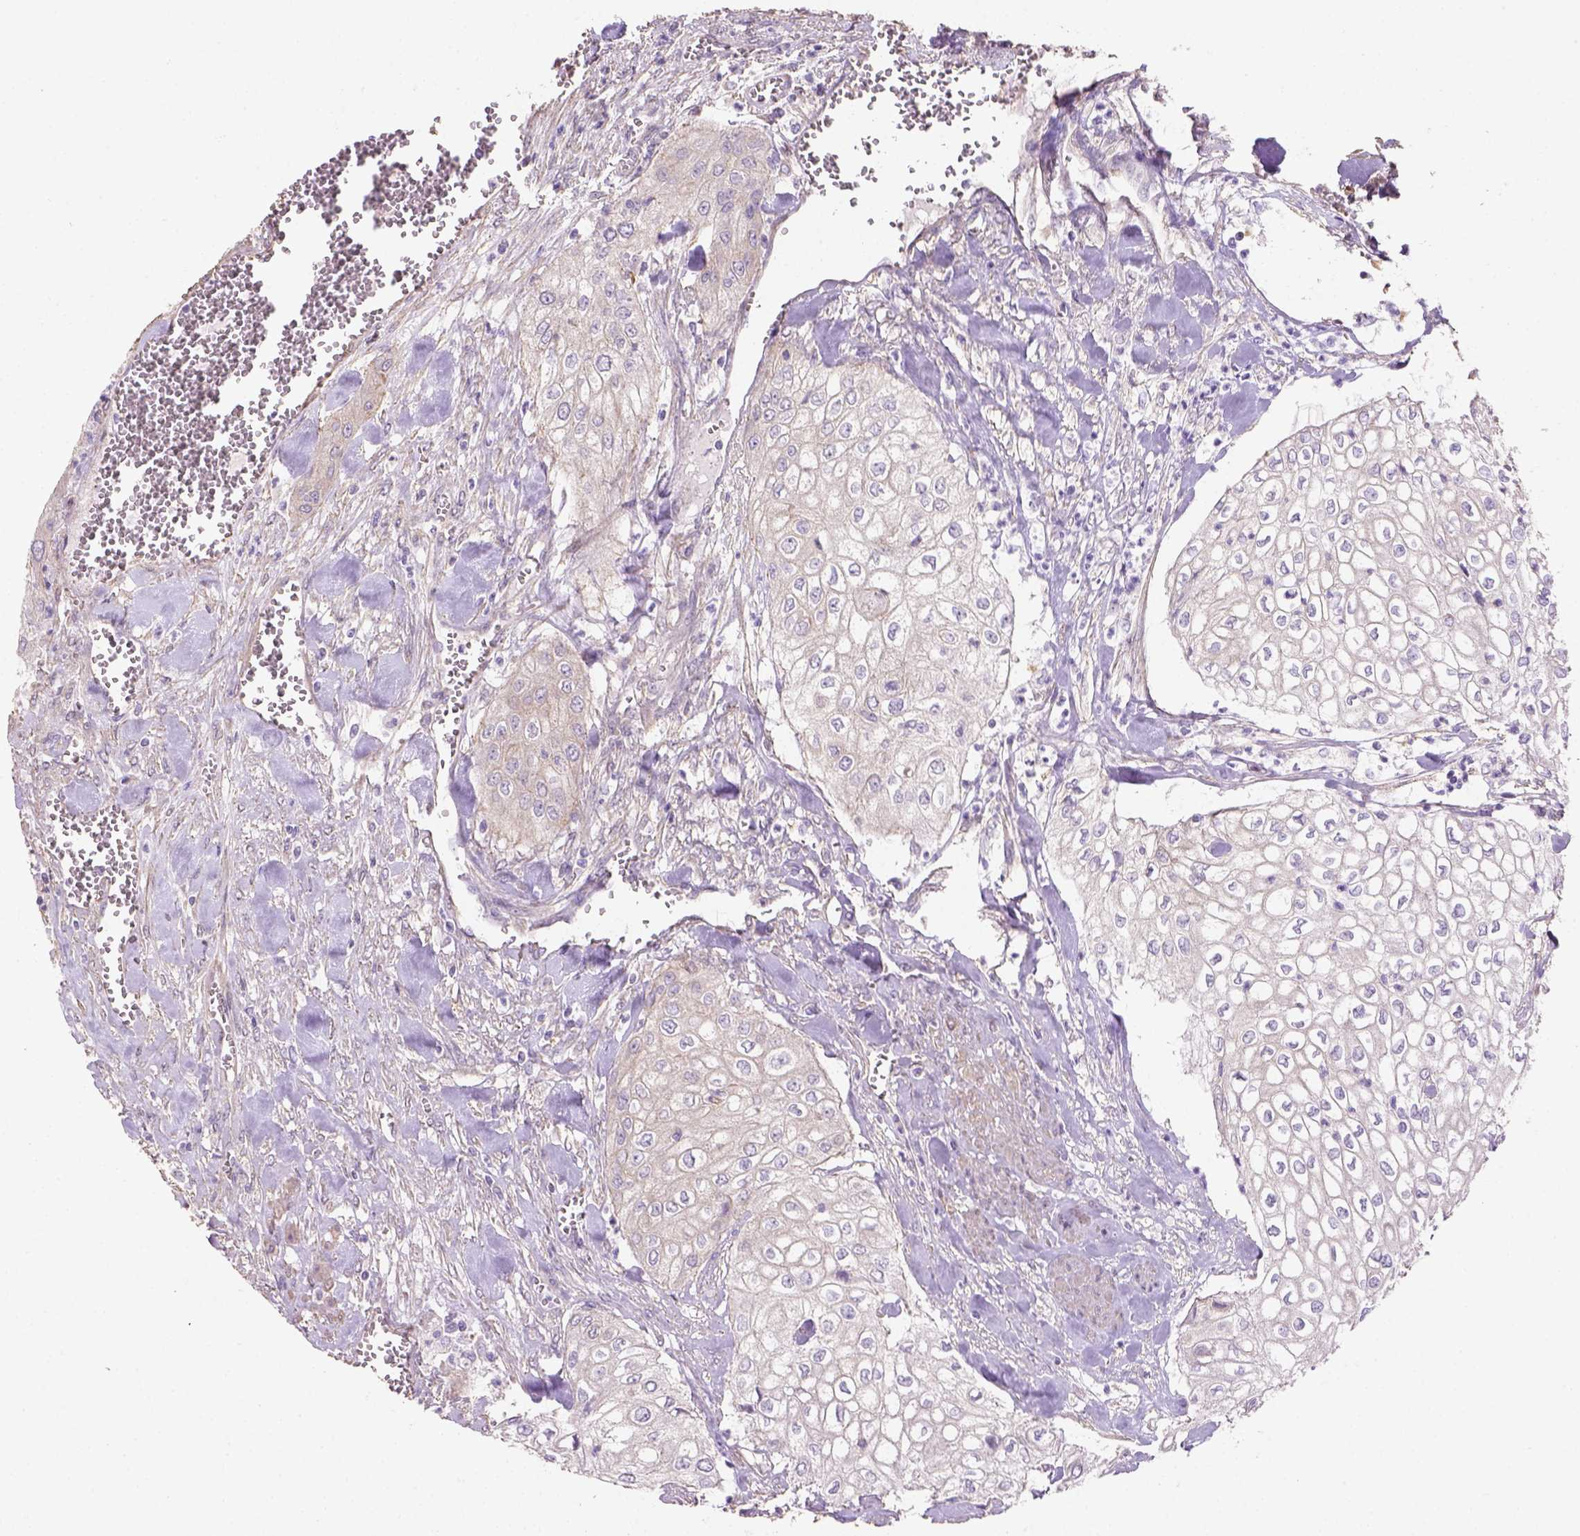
{"staining": {"intensity": "negative", "quantity": "none", "location": "none"}, "tissue": "urothelial cancer", "cell_type": "Tumor cells", "image_type": "cancer", "snomed": [{"axis": "morphology", "description": "Urothelial carcinoma, High grade"}, {"axis": "topography", "description": "Urinary bladder"}], "caption": "IHC of human high-grade urothelial carcinoma displays no staining in tumor cells.", "gene": "HTRA1", "patient": {"sex": "male", "age": 62}}